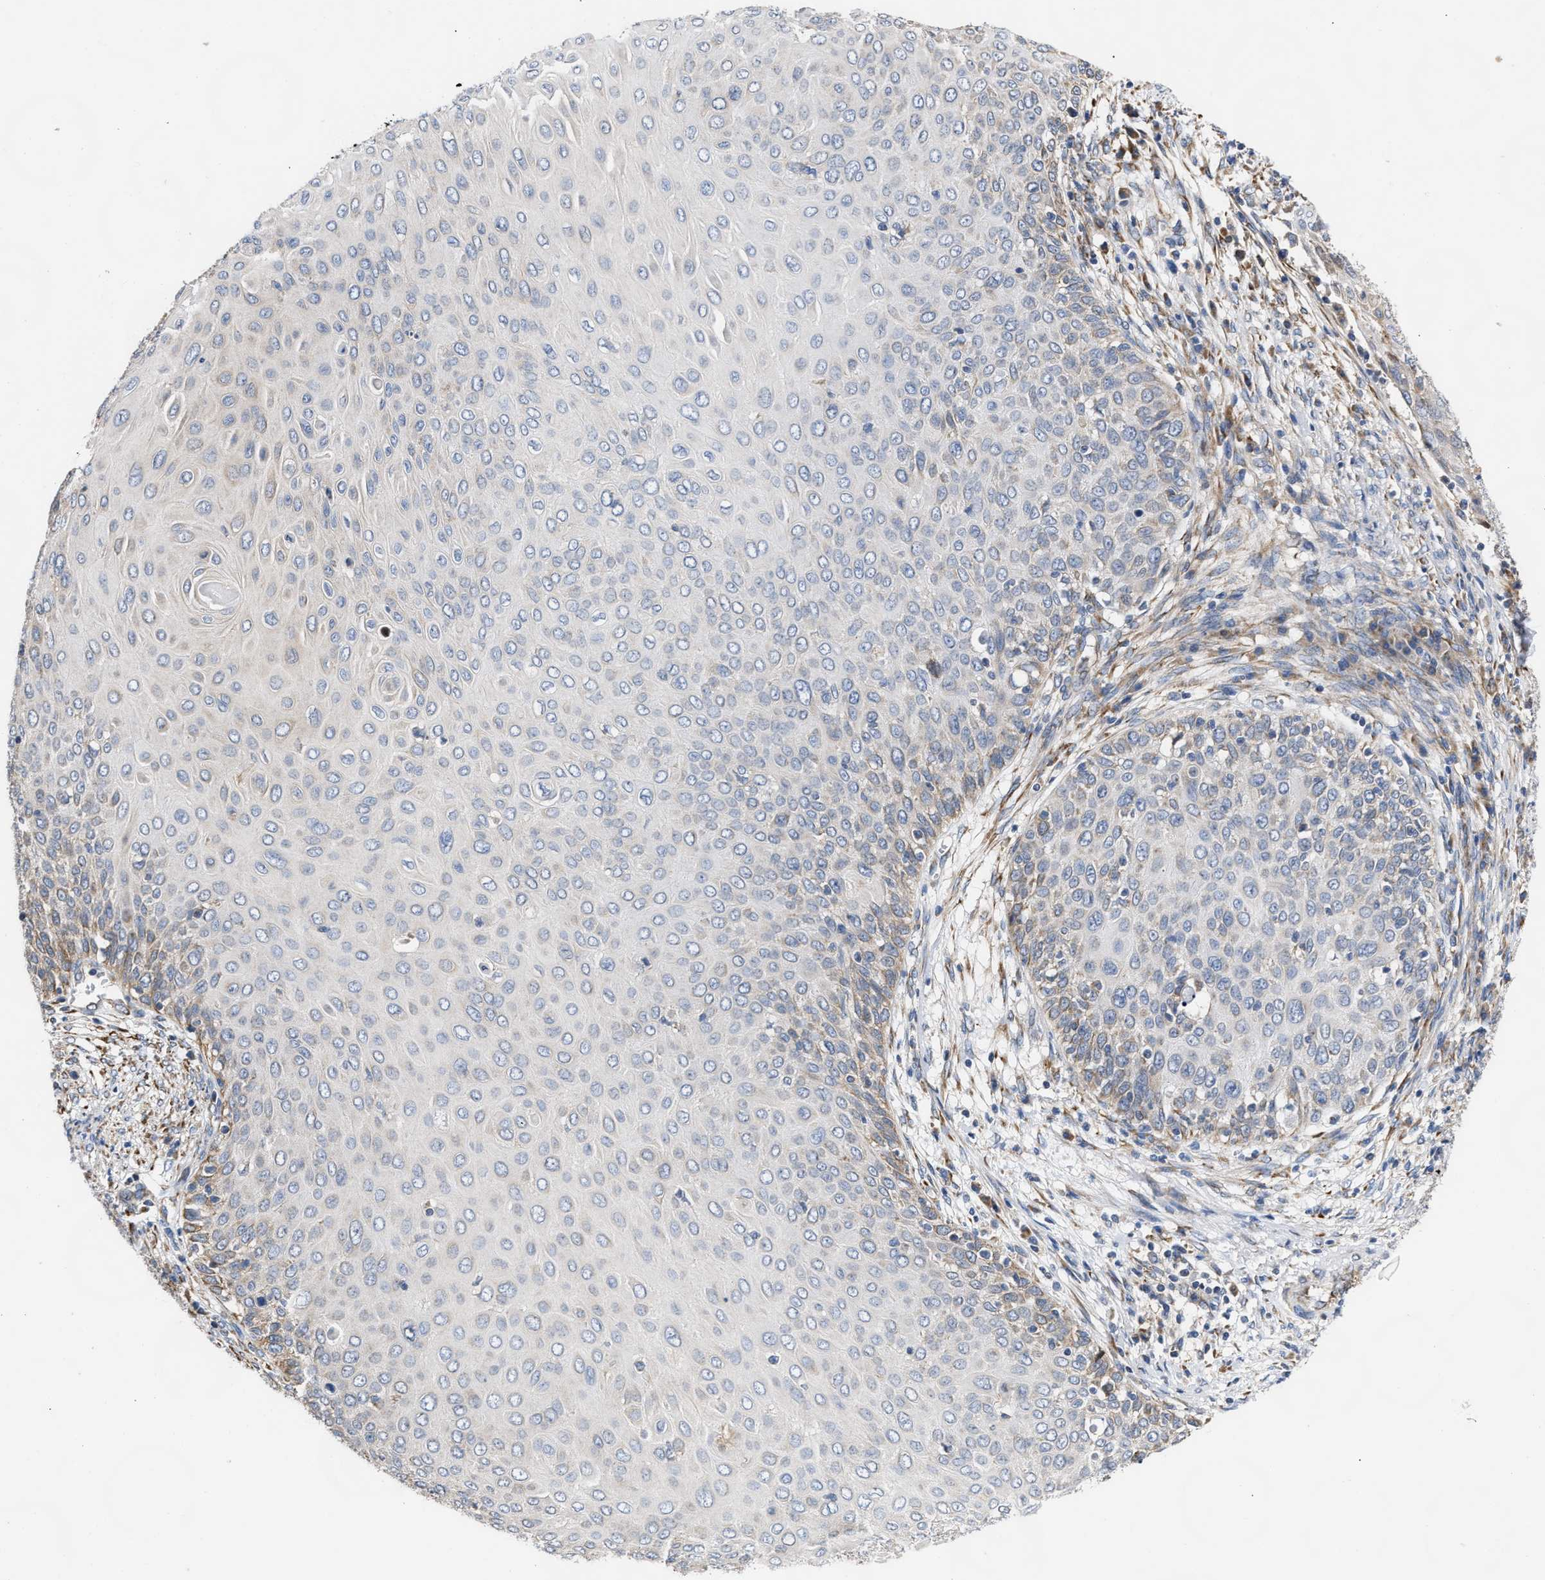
{"staining": {"intensity": "weak", "quantity": "<25%", "location": "cytoplasmic/membranous"}, "tissue": "cervical cancer", "cell_type": "Tumor cells", "image_type": "cancer", "snomed": [{"axis": "morphology", "description": "Squamous cell carcinoma, NOS"}, {"axis": "topography", "description": "Cervix"}], "caption": "Immunohistochemical staining of cervical squamous cell carcinoma reveals no significant positivity in tumor cells. (Brightfield microscopy of DAB (3,3'-diaminobenzidine) immunohistochemistry at high magnification).", "gene": "MALSU1", "patient": {"sex": "female", "age": 39}}